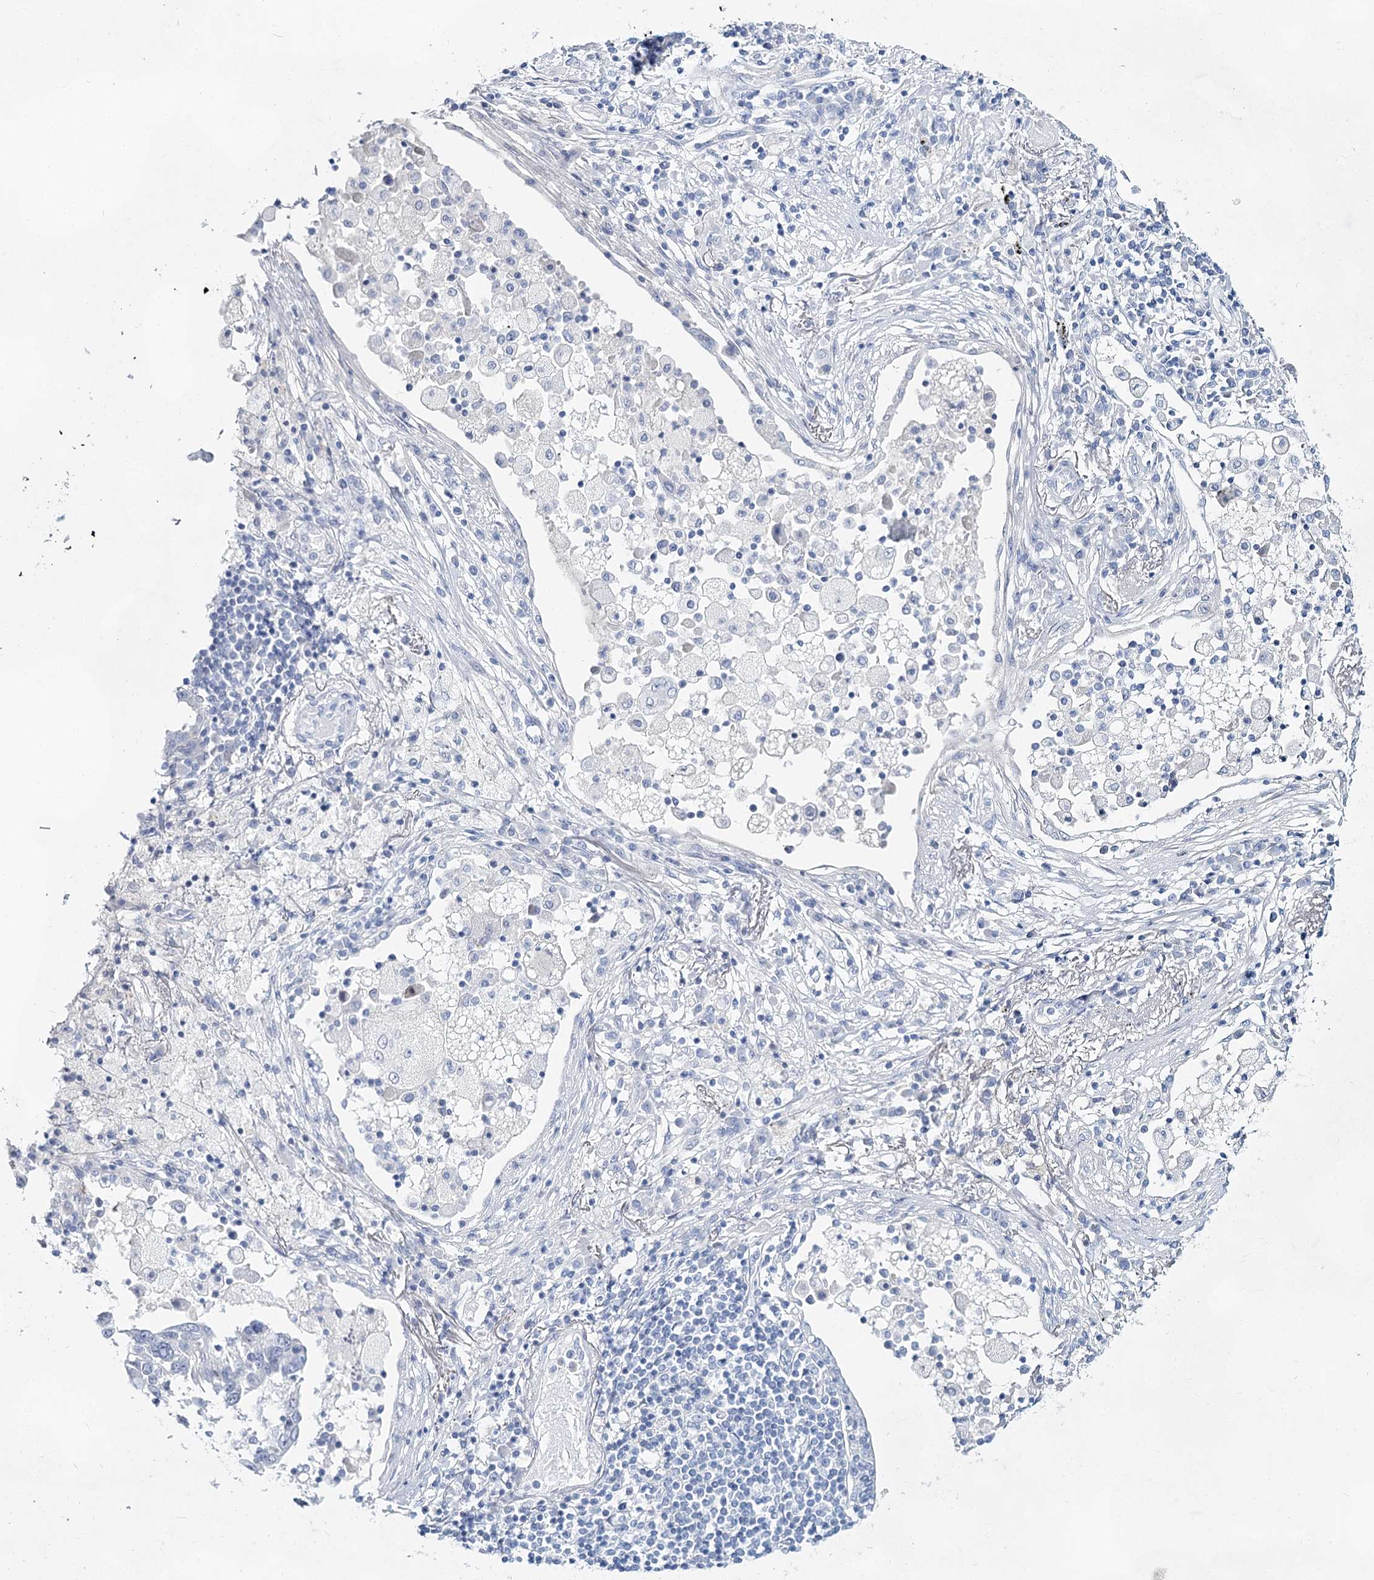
{"staining": {"intensity": "negative", "quantity": "none", "location": "none"}, "tissue": "lung cancer", "cell_type": "Tumor cells", "image_type": "cancer", "snomed": [{"axis": "morphology", "description": "Squamous cell carcinoma, NOS"}, {"axis": "topography", "description": "Lung"}], "caption": "Immunohistochemistry (IHC) micrograph of human lung squamous cell carcinoma stained for a protein (brown), which exhibits no staining in tumor cells.", "gene": "SLC17A2", "patient": {"sex": "male", "age": 65}}